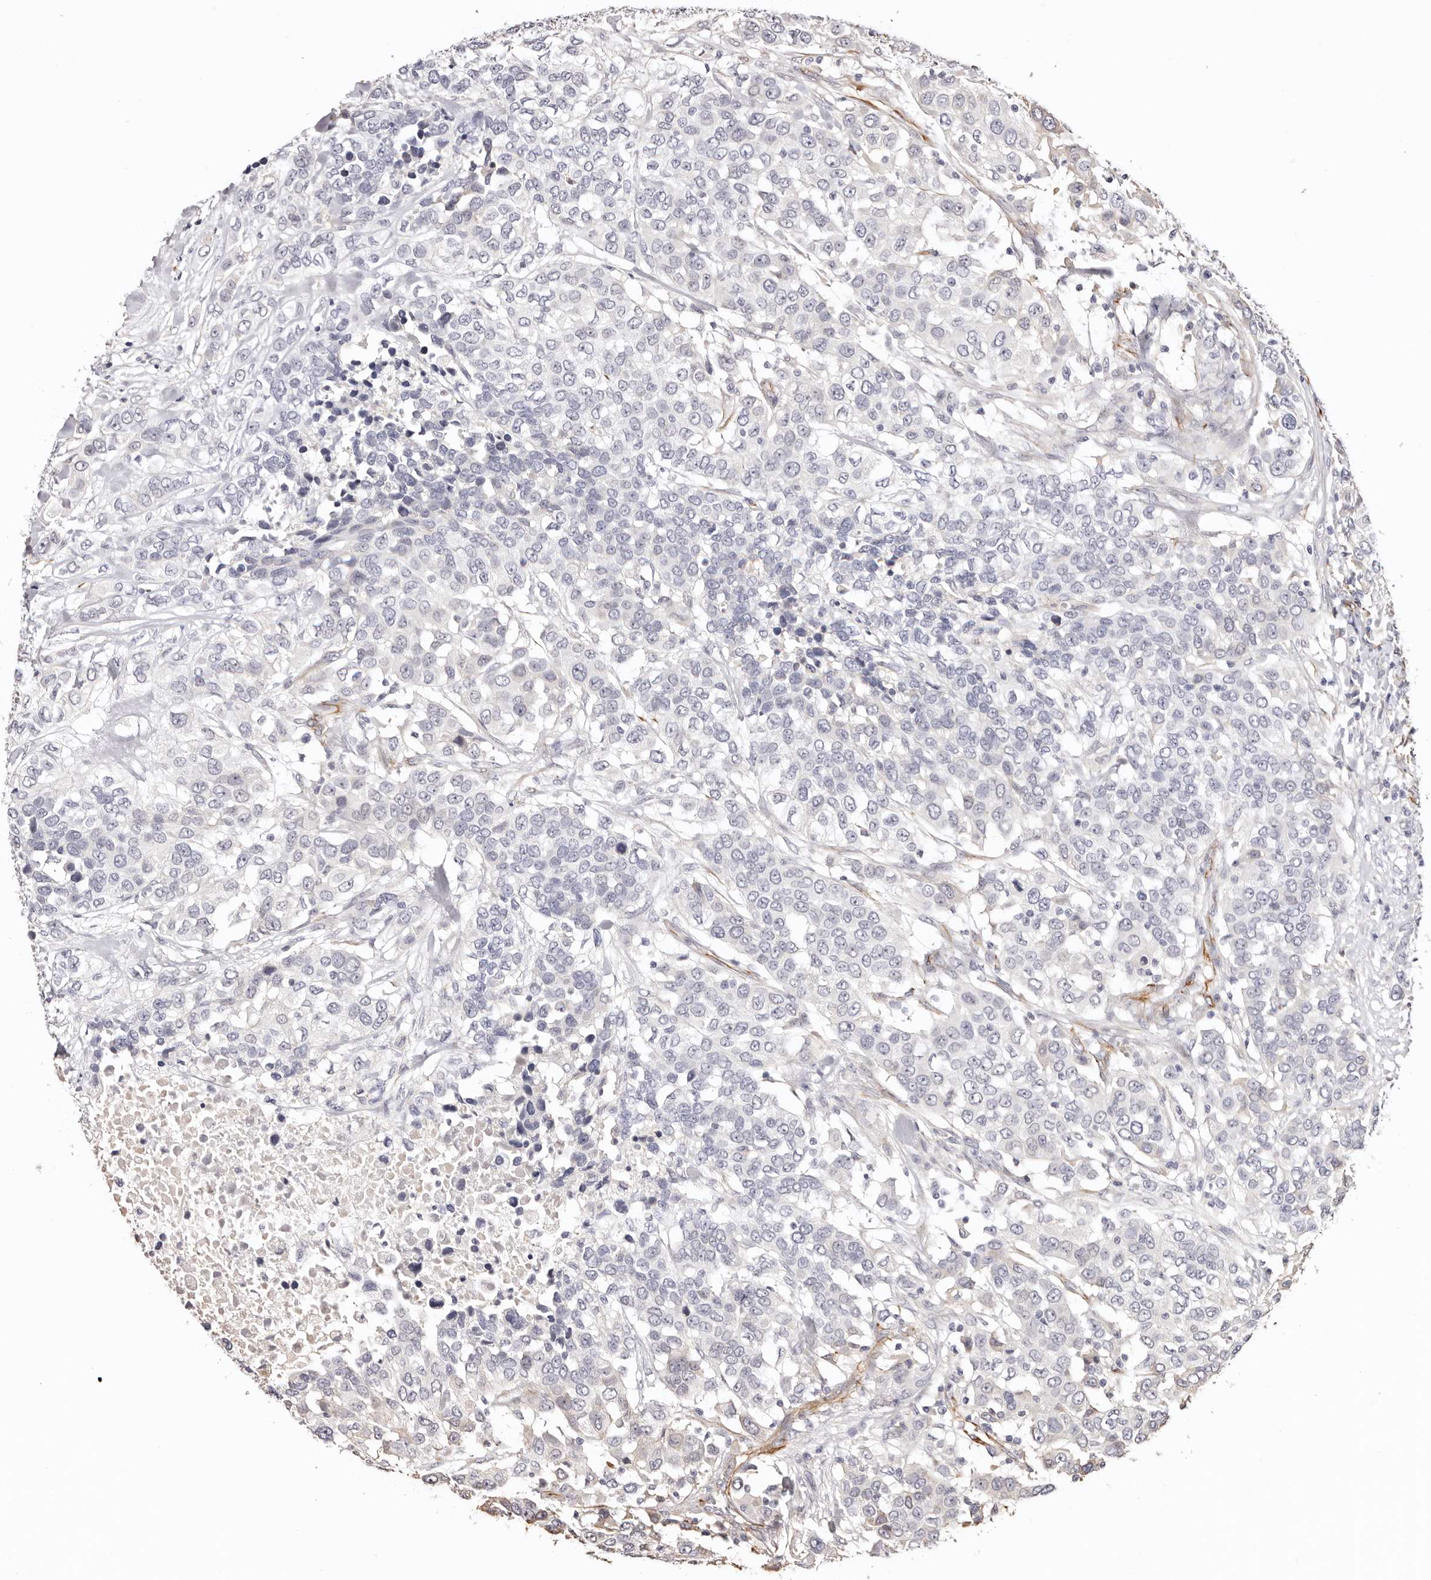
{"staining": {"intensity": "negative", "quantity": "none", "location": "none"}, "tissue": "urothelial cancer", "cell_type": "Tumor cells", "image_type": "cancer", "snomed": [{"axis": "morphology", "description": "Urothelial carcinoma, High grade"}, {"axis": "topography", "description": "Urinary bladder"}], "caption": "This is a image of immunohistochemistry staining of high-grade urothelial carcinoma, which shows no staining in tumor cells.", "gene": "ZNF557", "patient": {"sex": "female", "age": 80}}